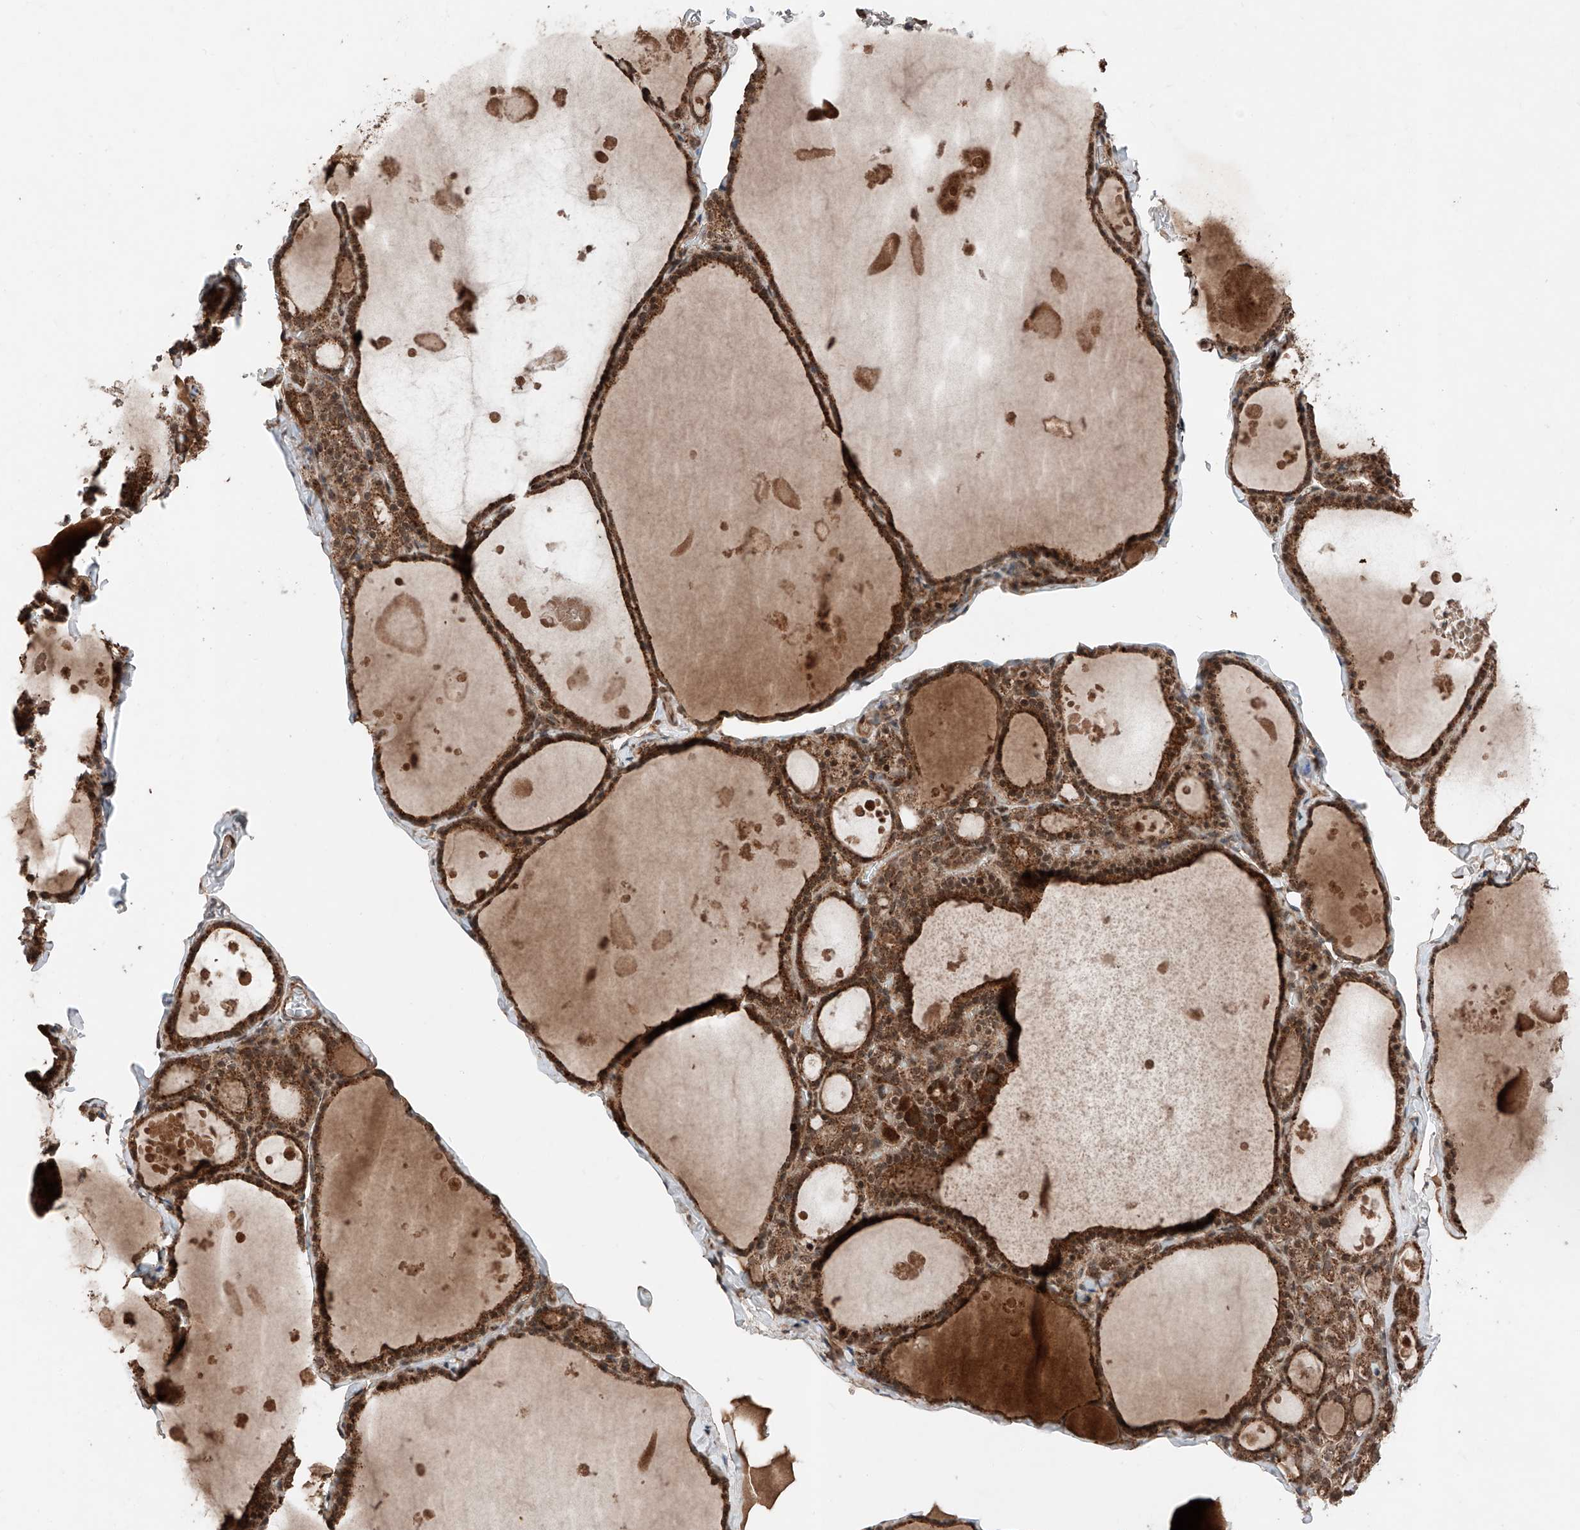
{"staining": {"intensity": "strong", "quantity": ">75%", "location": "cytoplasmic/membranous"}, "tissue": "thyroid gland", "cell_type": "Glandular cells", "image_type": "normal", "snomed": [{"axis": "morphology", "description": "Normal tissue, NOS"}, {"axis": "topography", "description": "Thyroid gland"}], "caption": "Protein expression analysis of unremarkable thyroid gland exhibits strong cytoplasmic/membranous staining in approximately >75% of glandular cells. The staining was performed using DAB (3,3'-diaminobenzidine) to visualize the protein expression in brown, while the nuclei were stained in blue with hematoxylin (Magnification: 20x).", "gene": "ZSCAN29", "patient": {"sex": "male", "age": 56}}